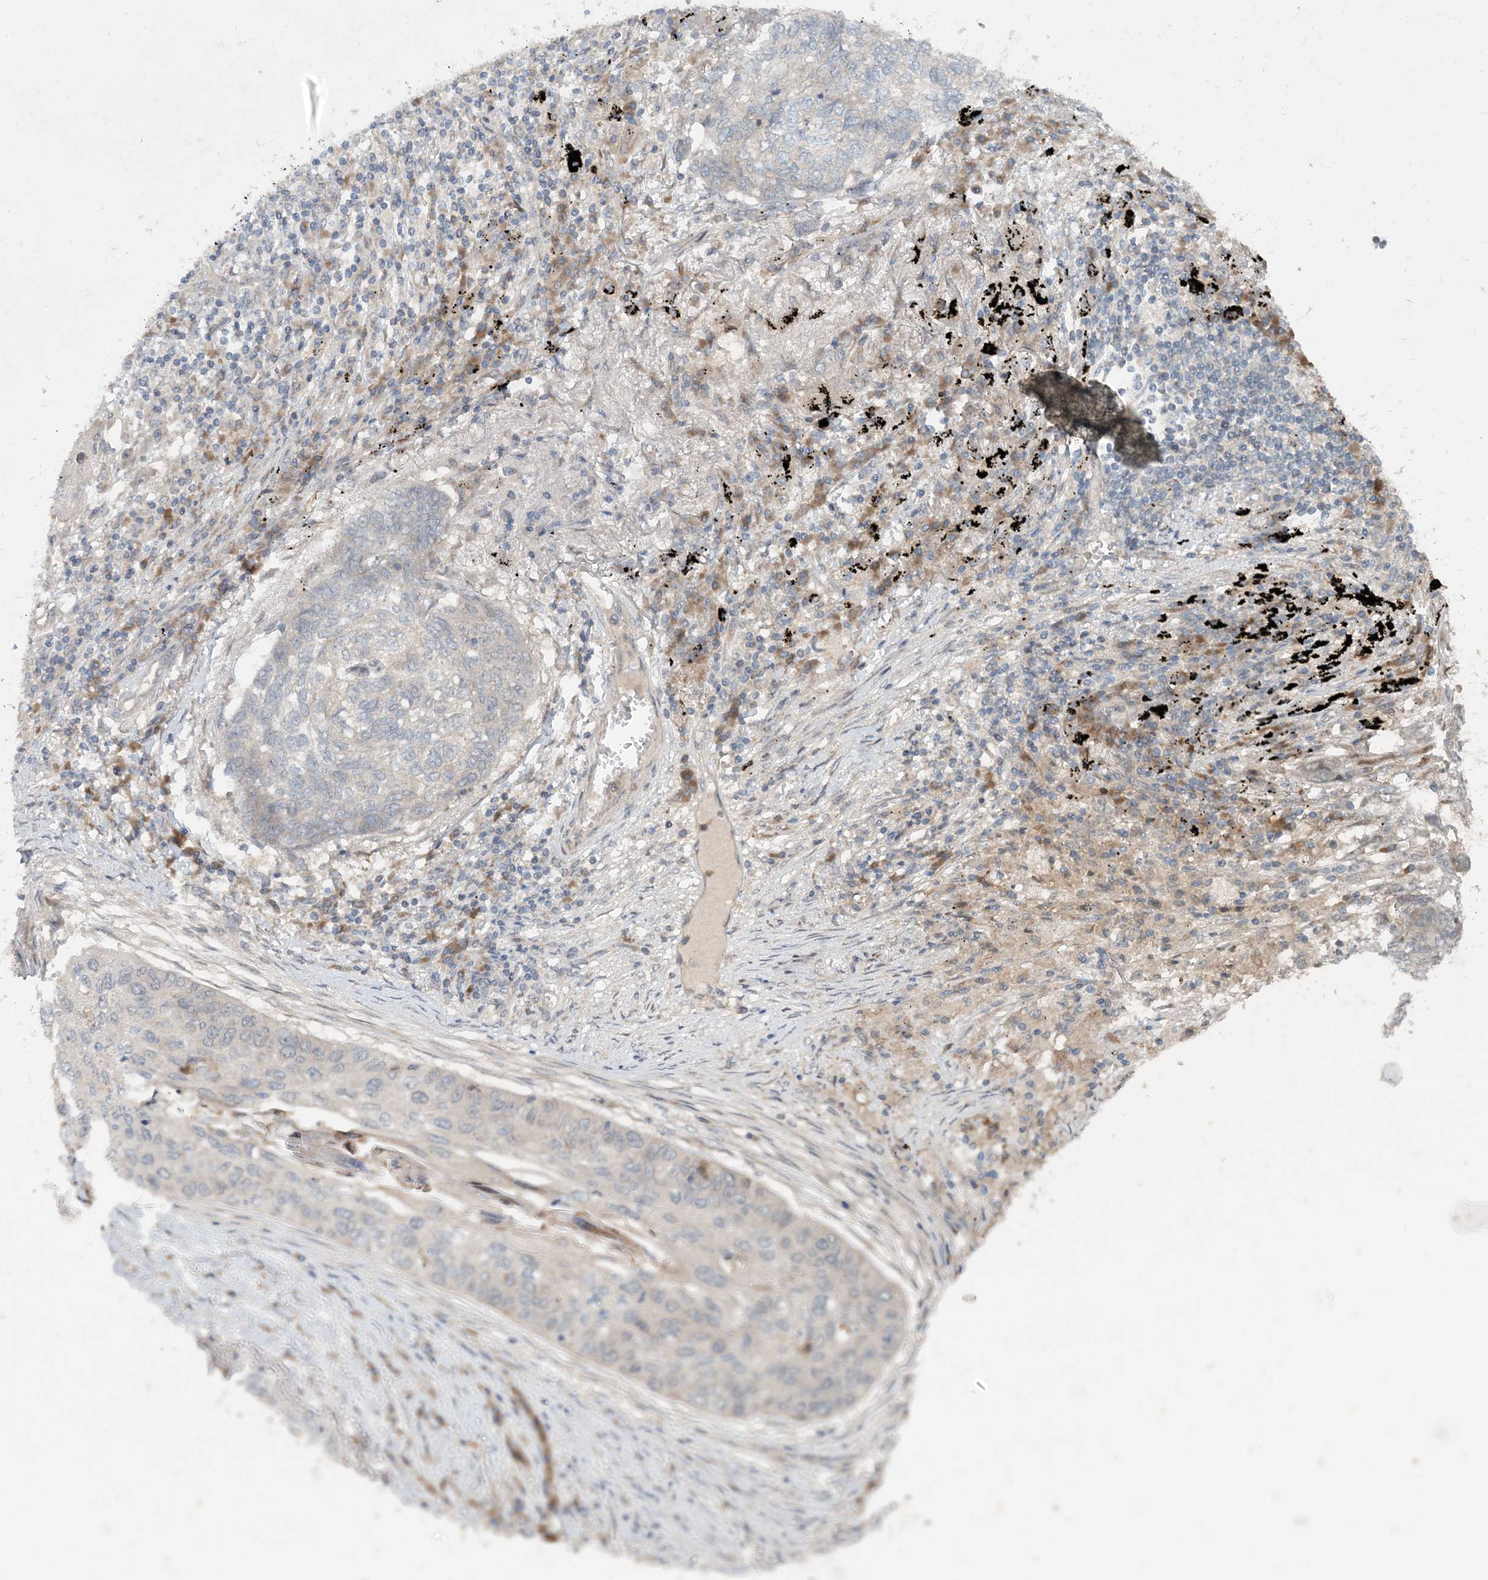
{"staining": {"intensity": "negative", "quantity": "none", "location": "none"}, "tissue": "lung cancer", "cell_type": "Tumor cells", "image_type": "cancer", "snomed": [{"axis": "morphology", "description": "Squamous cell carcinoma, NOS"}, {"axis": "topography", "description": "Lung"}], "caption": "An immunohistochemistry (IHC) micrograph of lung cancer (squamous cell carcinoma) is shown. There is no staining in tumor cells of lung cancer (squamous cell carcinoma). The staining is performed using DAB (3,3'-diaminobenzidine) brown chromogen with nuclei counter-stained in using hematoxylin.", "gene": "UBR3", "patient": {"sex": "female", "age": 63}}